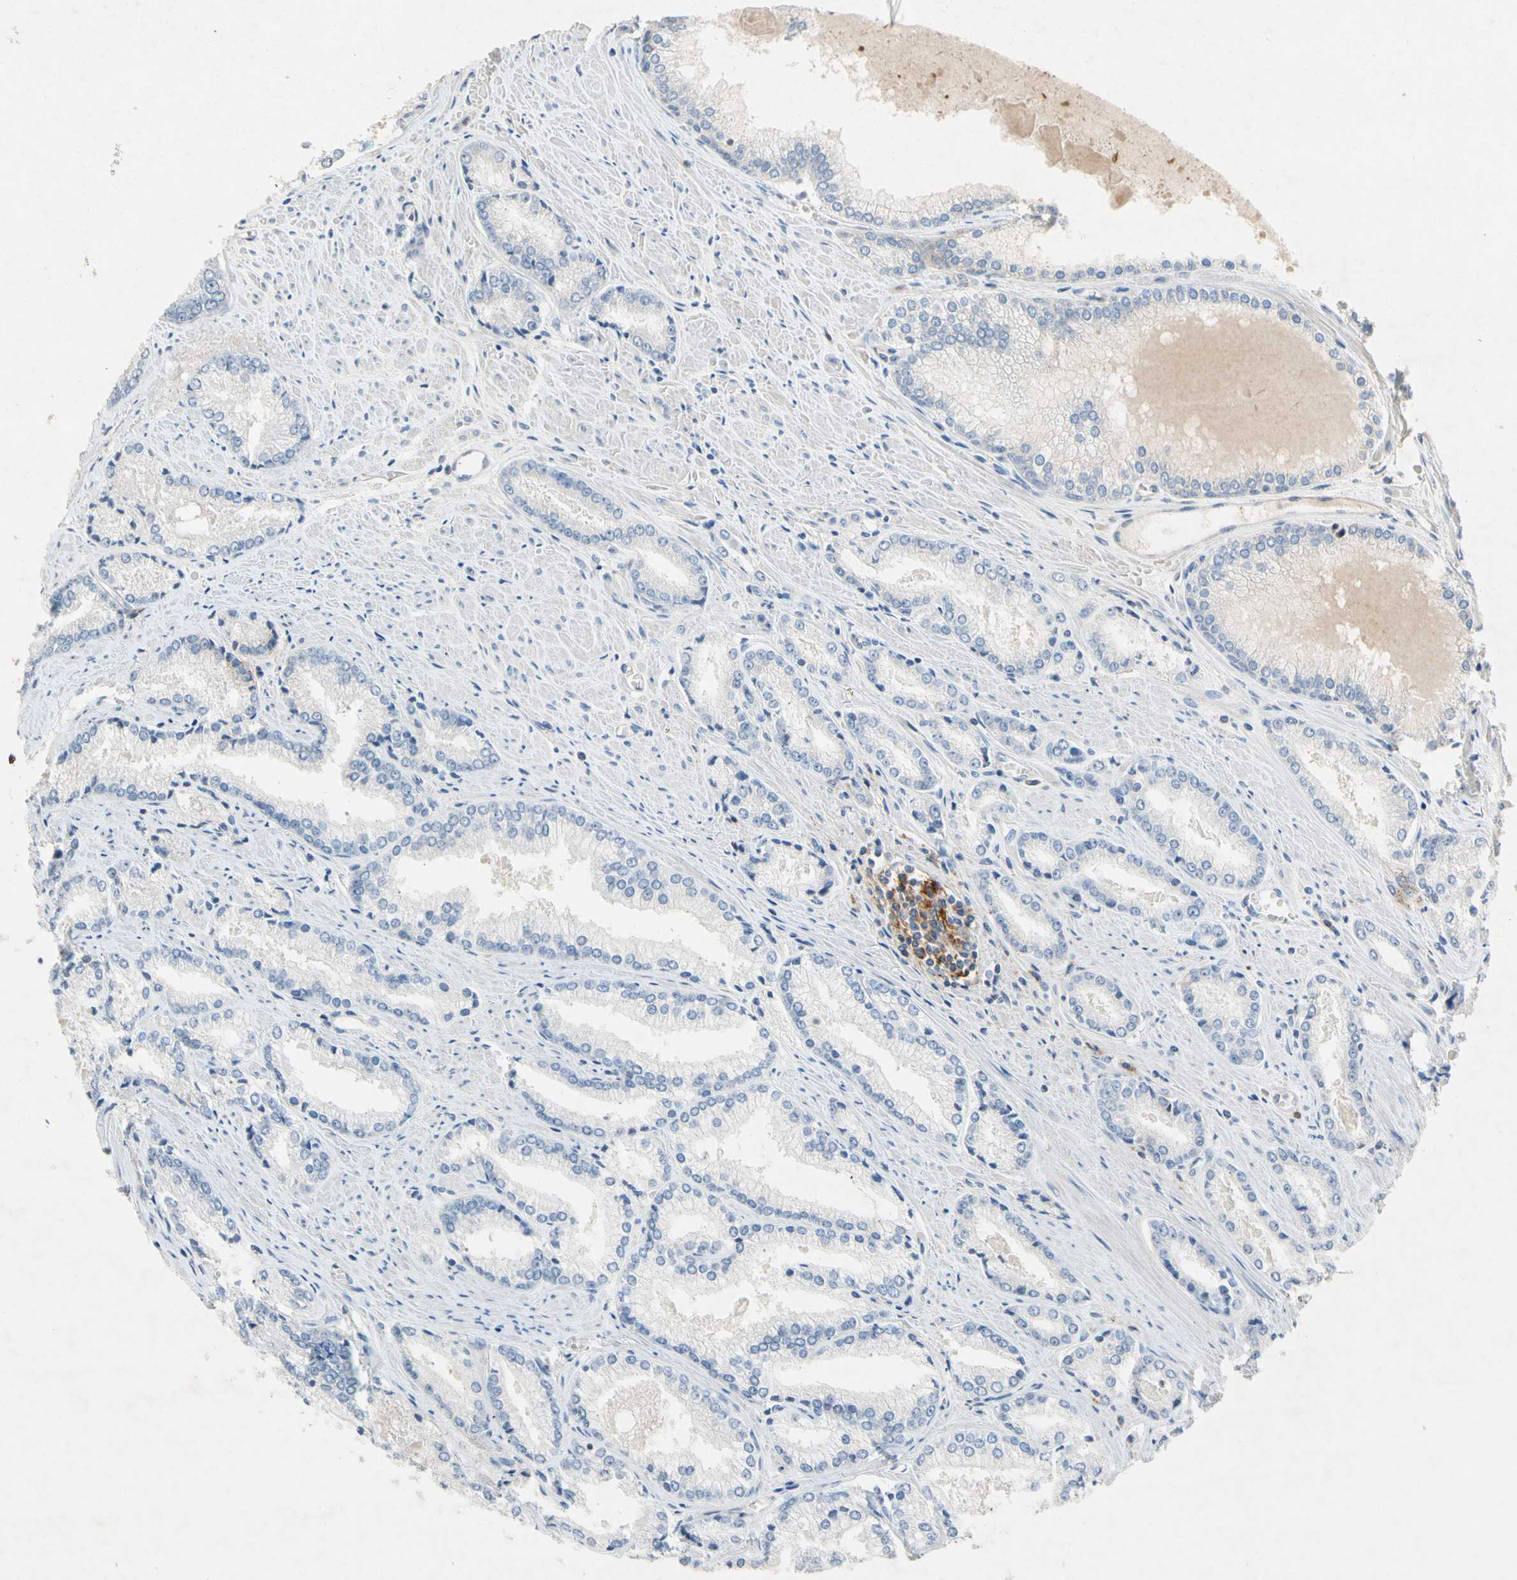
{"staining": {"intensity": "negative", "quantity": "none", "location": "none"}, "tissue": "prostate cancer", "cell_type": "Tumor cells", "image_type": "cancer", "snomed": [{"axis": "morphology", "description": "Adenocarcinoma, Low grade"}, {"axis": "topography", "description": "Prostate"}], "caption": "The immunohistochemistry image has no significant positivity in tumor cells of adenocarcinoma (low-grade) (prostate) tissue.", "gene": "NDFIP2", "patient": {"sex": "male", "age": 64}}